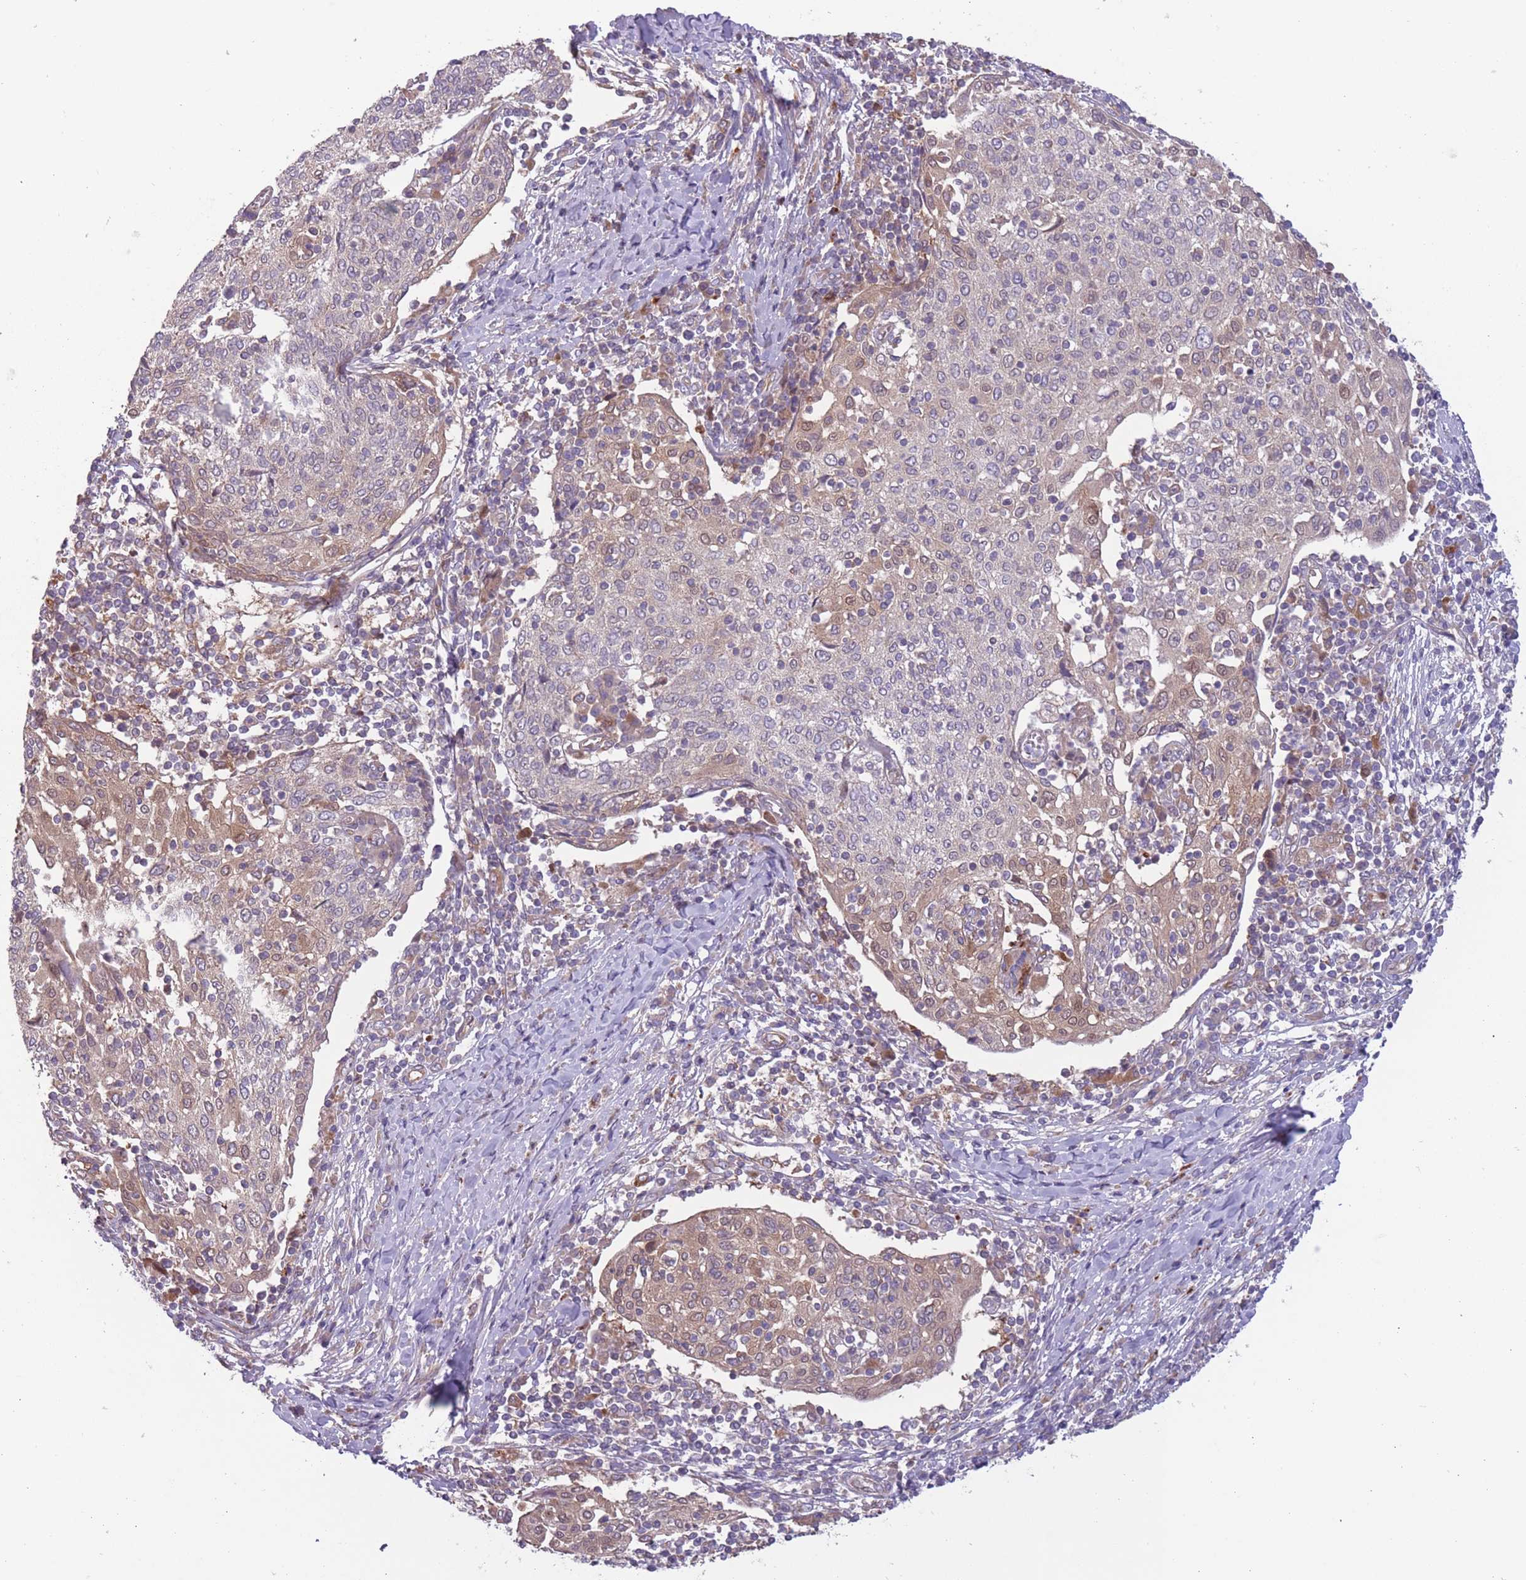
{"staining": {"intensity": "moderate", "quantity": "<25%", "location": "cytoplasmic/membranous,nuclear"}, "tissue": "cervical cancer", "cell_type": "Tumor cells", "image_type": "cancer", "snomed": [{"axis": "morphology", "description": "Squamous cell carcinoma, NOS"}, {"axis": "topography", "description": "Cervix"}], "caption": "IHC (DAB) staining of human cervical squamous cell carcinoma demonstrates moderate cytoplasmic/membranous and nuclear protein staining in about <25% of tumor cells.", "gene": "ITPKC", "patient": {"sex": "female", "age": 52}}